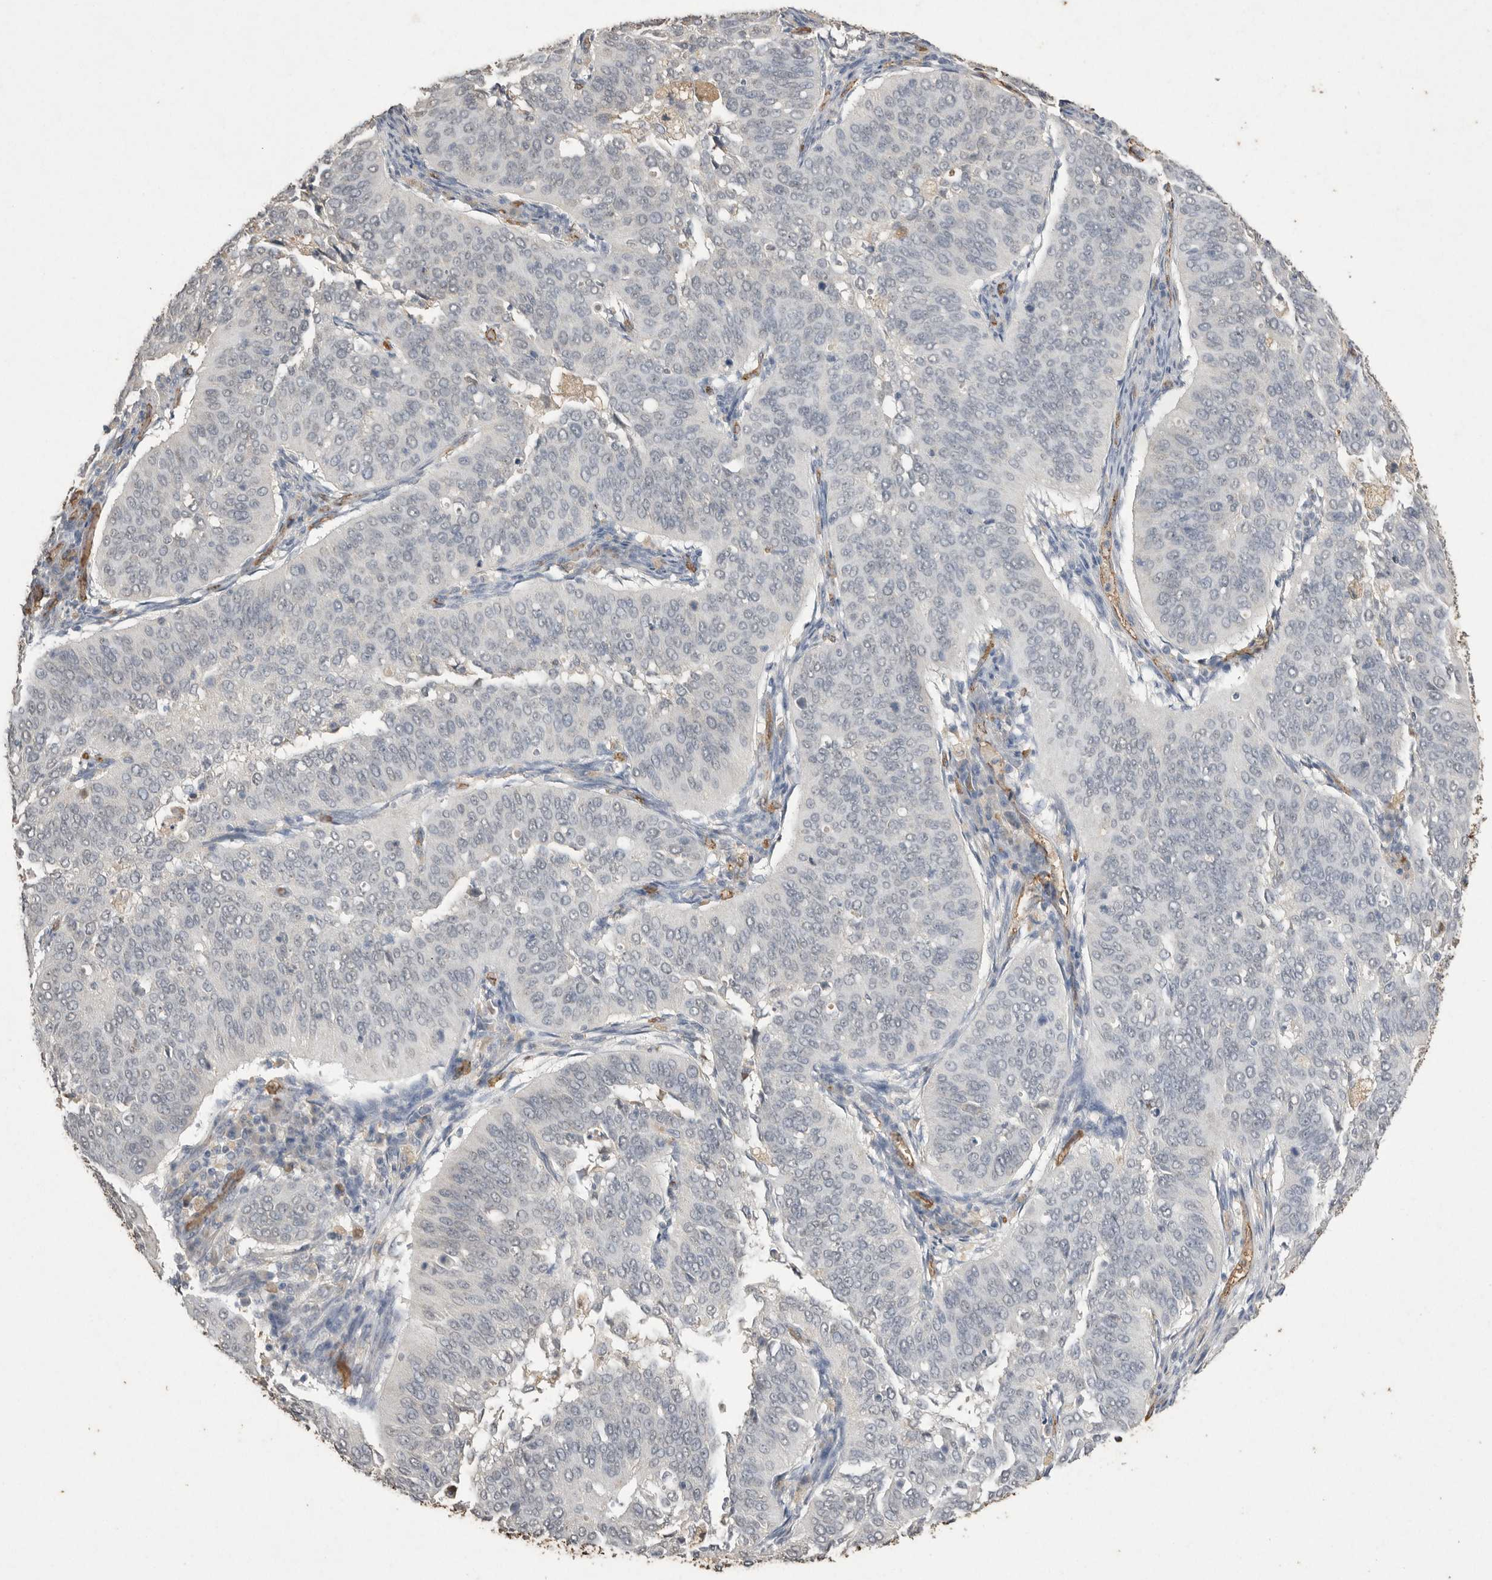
{"staining": {"intensity": "negative", "quantity": "none", "location": "none"}, "tissue": "cervical cancer", "cell_type": "Tumor cells", "image_type": "cancer", "snomed": [{"axis": "morphology", "description": "Normal tissue, NOS"}, {"axis": "morphology", "description": "Squamous cell carcinoma, NOS"}, {"axis": "topography", "description": "Cervix"}], "caption": "A histopathology image of cervical squamous cell carcinoma stained for a protein displays no brown staining in tumor cells. (Stains: DAB (3,3'-diaminobenzidine) immunohistochemistry with hematoxylin counter stain, Microscopy: brightfield microscopy at high magnification).", "gene": "IL27", "patient": {"sex": "female", "age": 39}}